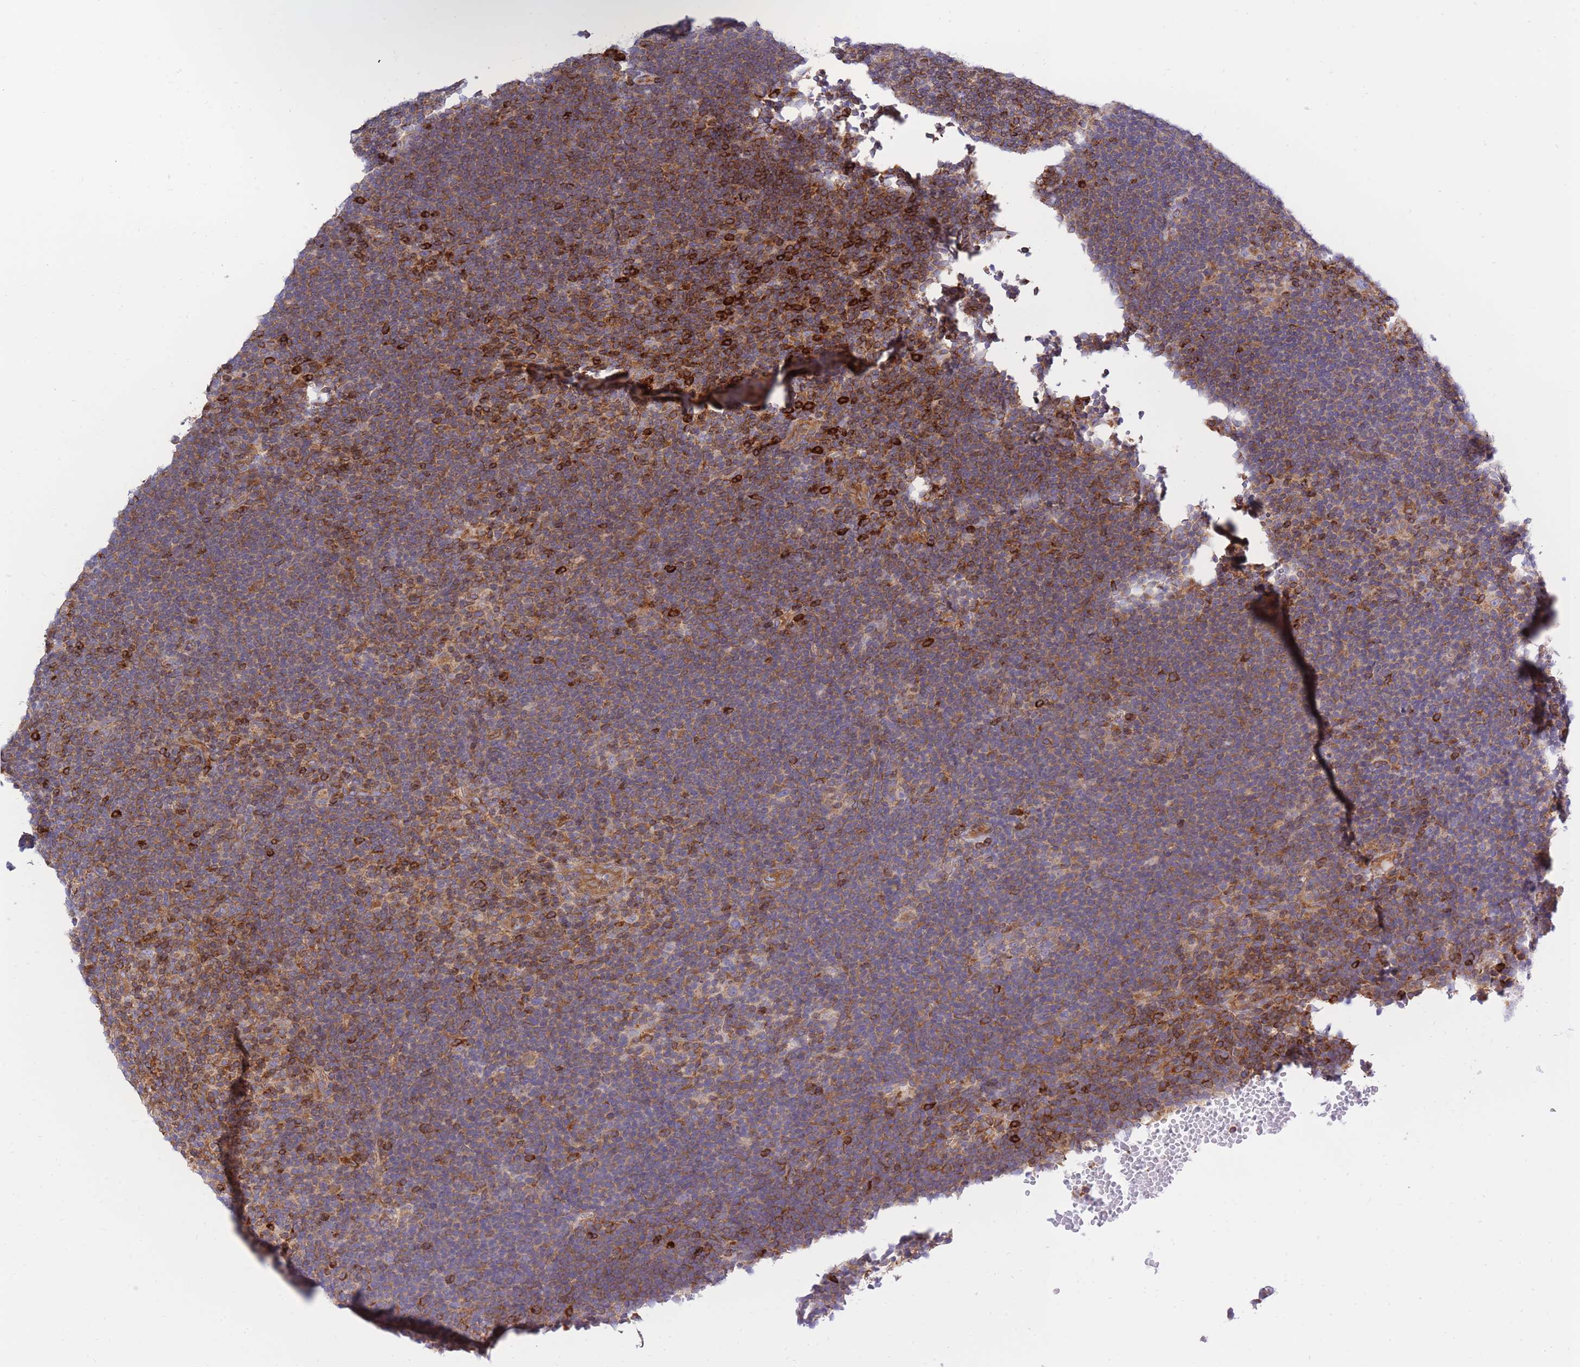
{"staining": {"intensity": "moderate", "quantity": "25%-75%", "location": "cytoplasmic/membranous"}, "tissue": "lymphoma", "cell_type": "Tumor cells", "image_type": "cancer", "snomed": [{"axis": "morphology", "description": "Hodgkin's disease, NOS"}, {"axis": "topography", "description": "Lymph node"}], "caption": "Lymphoma was stained to show a protein in brown. There is medium levels of moderate cytoplasmic/membranous expression in approximately 25%-75% of tumor cells. (Brightfield microscopy of DAB IHC at high magnification).", "gene": "REM1", "patient": {"sex": "female", "age": 57}}